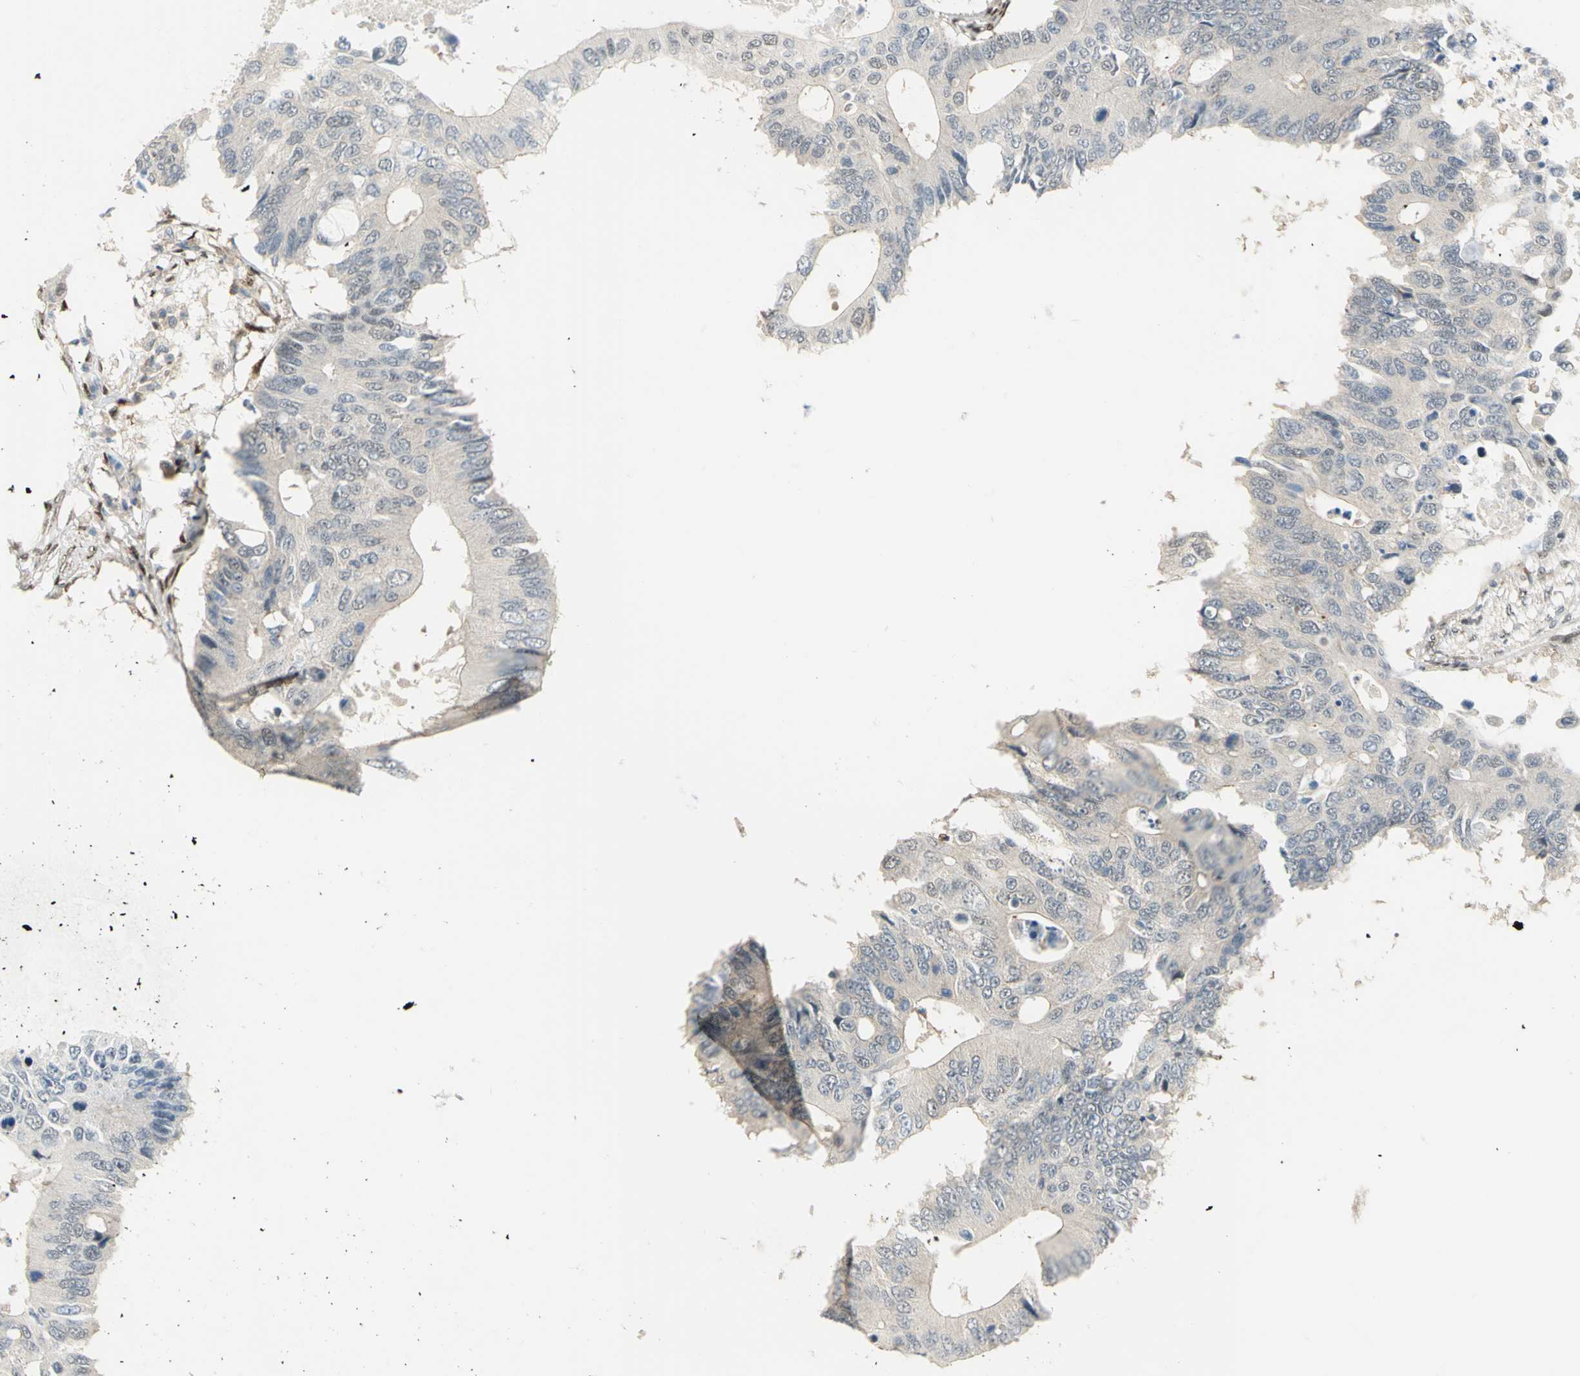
{"staining": {"intensity": "weak", "quantity": "25%-75%", "location": "cytoplasmic/membranous"}, "tissue": "colorectal cancer", "cell_type": "Tumor cells", "image_type": "cancer", "snomed": [{"axis": "morphology", "description": "Adenocarcinoma, NOS"}, {"axis": "topography", "description": "Colon"}], "caption": "This is a histology image of IHC staining of adenocarcinoma (colorectal), which shows weak staining in the cytoplasmic/membranous of tumor cells.", "gene": "RBFOX2", "patient": {"sex": "male", "age": 71}}